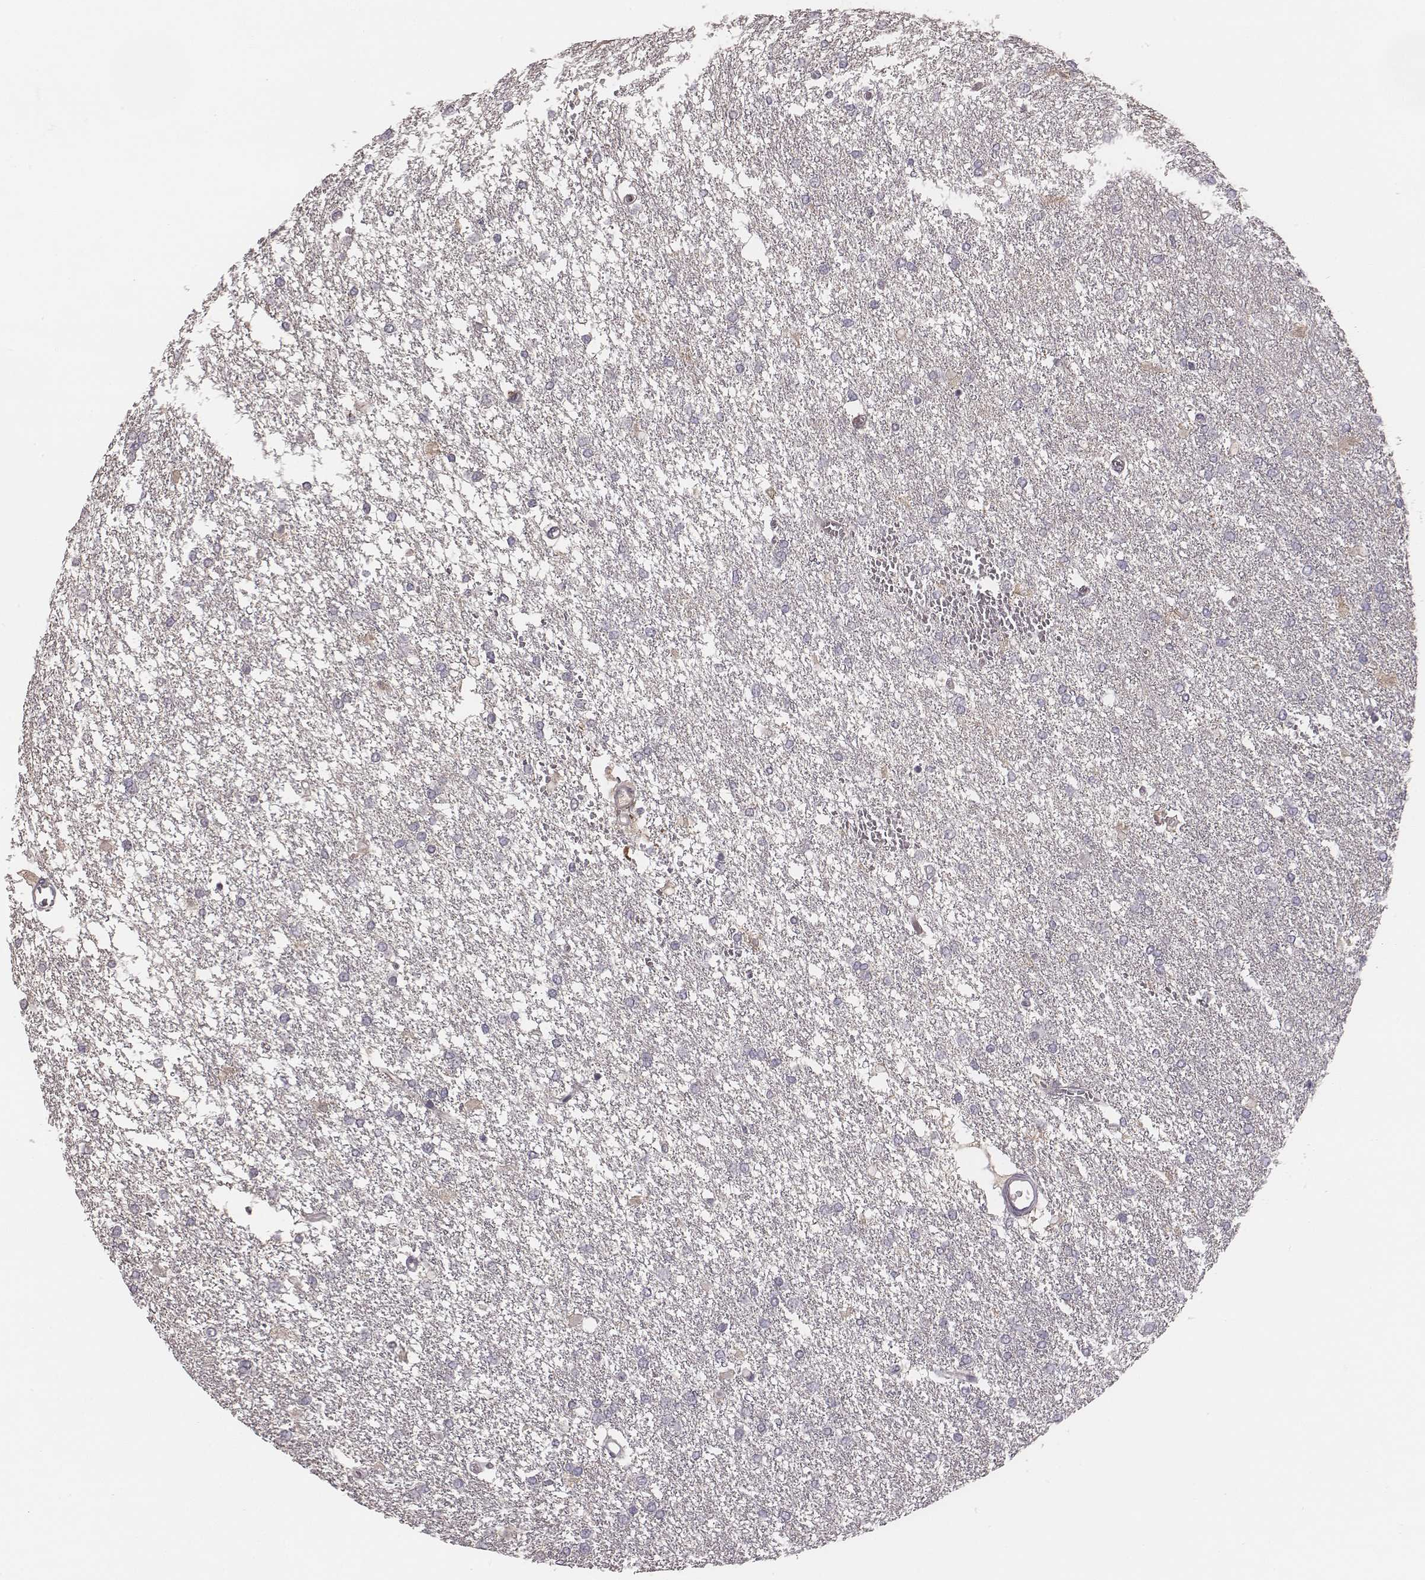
{"staining": {"intensity": "negative", "quantity": "none", "location": "none"}, "tissue": "glioma", "cell_type": "Tumor cells", "image_type": "cancer", "snomed": [{"axis": "morphology", "description": "Glioma, malignant, High grade"}, {"axis": "topography", "description": "Brain"}], "caption": "Image shows no protein expression in tumor cells of glioma tissue.", "gene": "TLX3", "patient": {"sex": "female", "age": 61}}